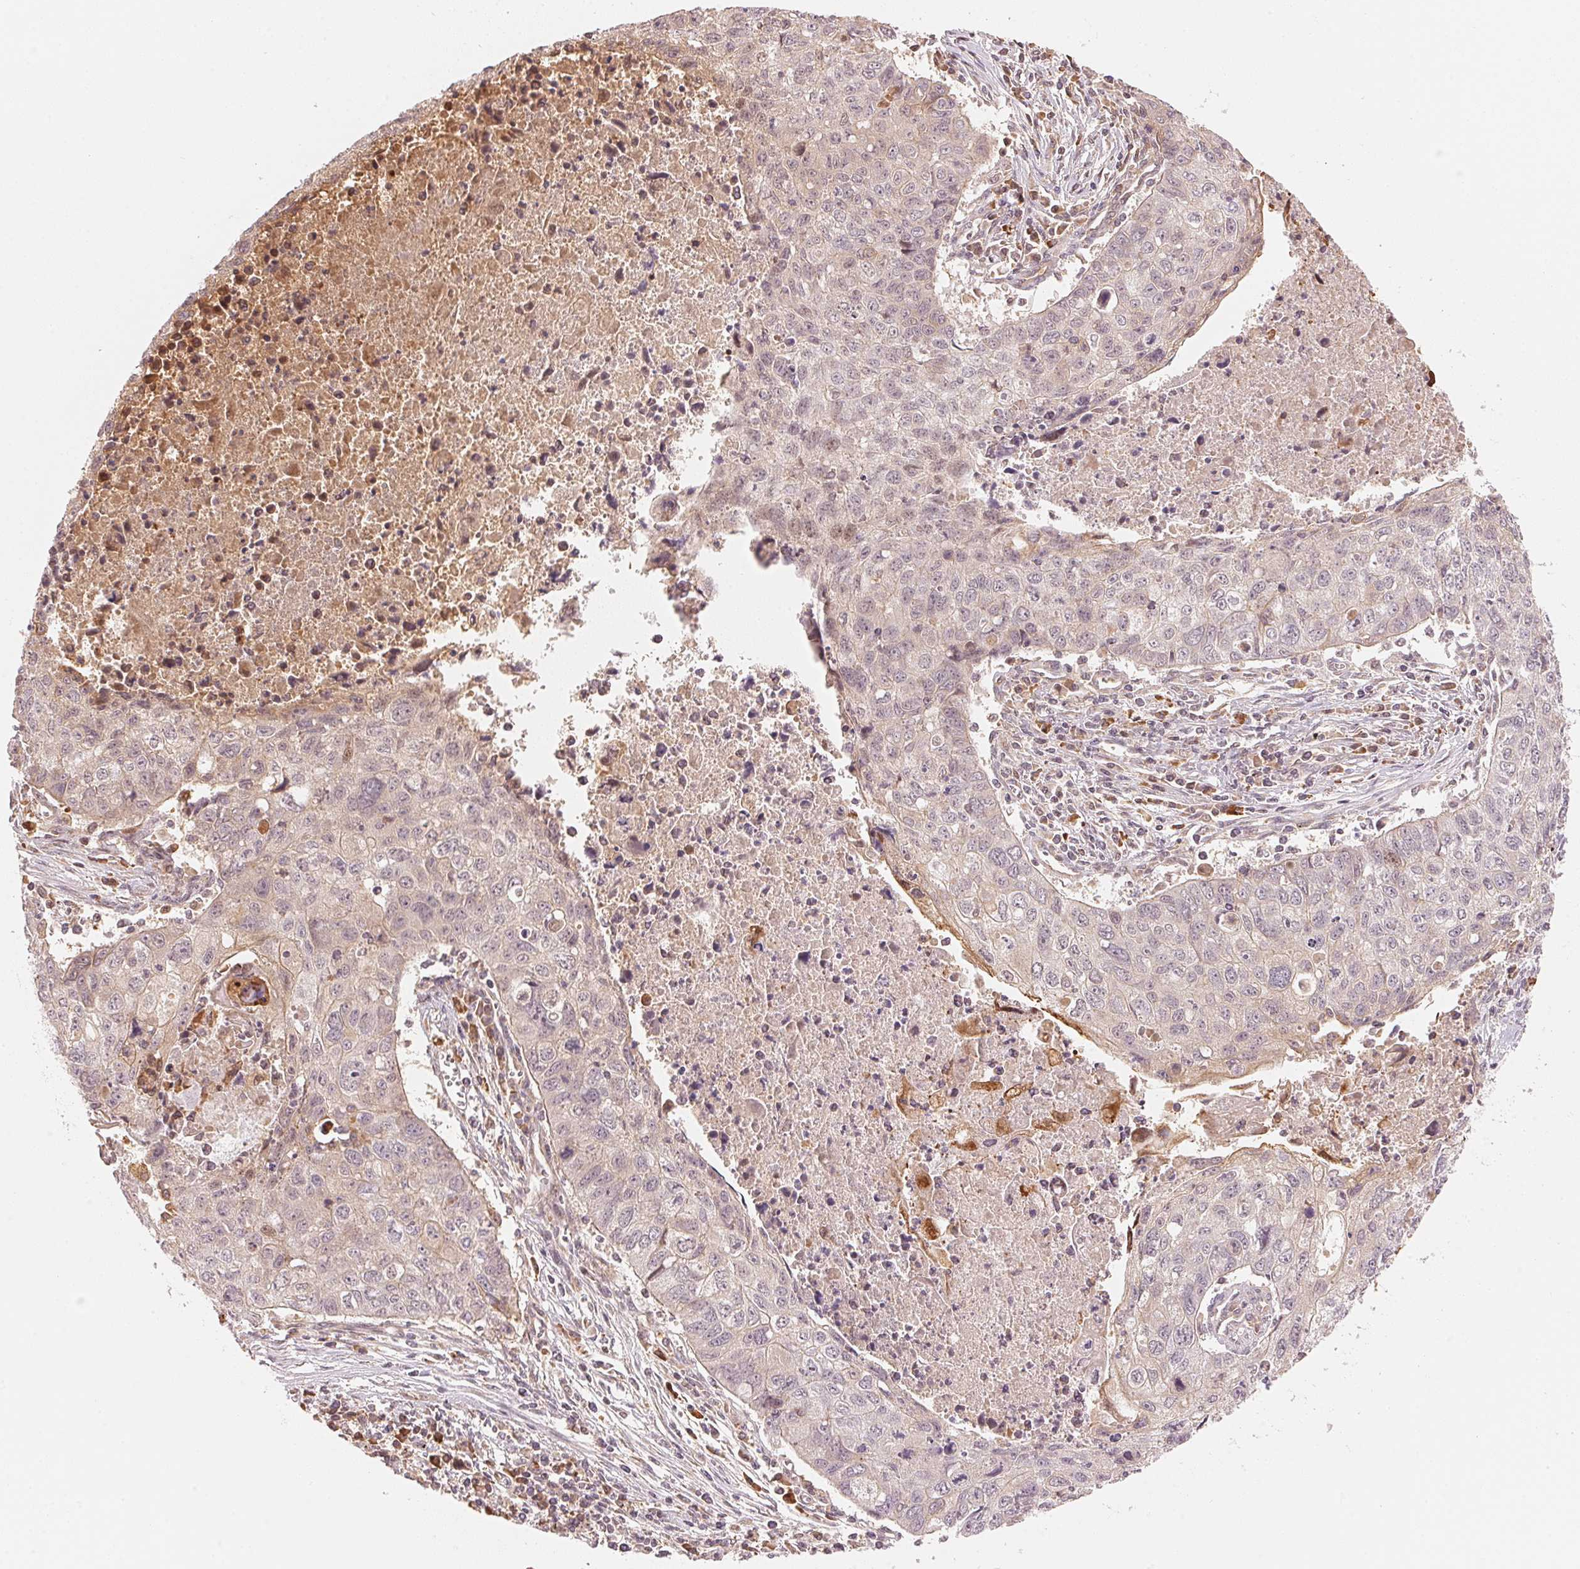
{"staining": {"intensity": "negative", "quantity": "none", "location": "none"}, "tissue": "lung cancer", "cell_type": "Tumor cells", "image_type": "cancer", "snomed": [{"axis": "morphology", "description": "Normal morphology"}, {"axis": "morphology", "description": "Aneuploidy"}, {"axis": "morphology", "description": "Squamous cell carcinoma, NOS"}, {"axis": "topography", "description": "Lymph node"}, {"axis": "topography", "description": "Lung"}], "caption": "DAB (3,3'-diaminobenzidine) immunohistochemical staining of lung cancer displays no significant expression in tumor cells. (DAB immunohistochemistry (IHC) with hematoxylin counter stain).", "gene": "PRKN", "patient": {"sex": "female", "age": 76}}